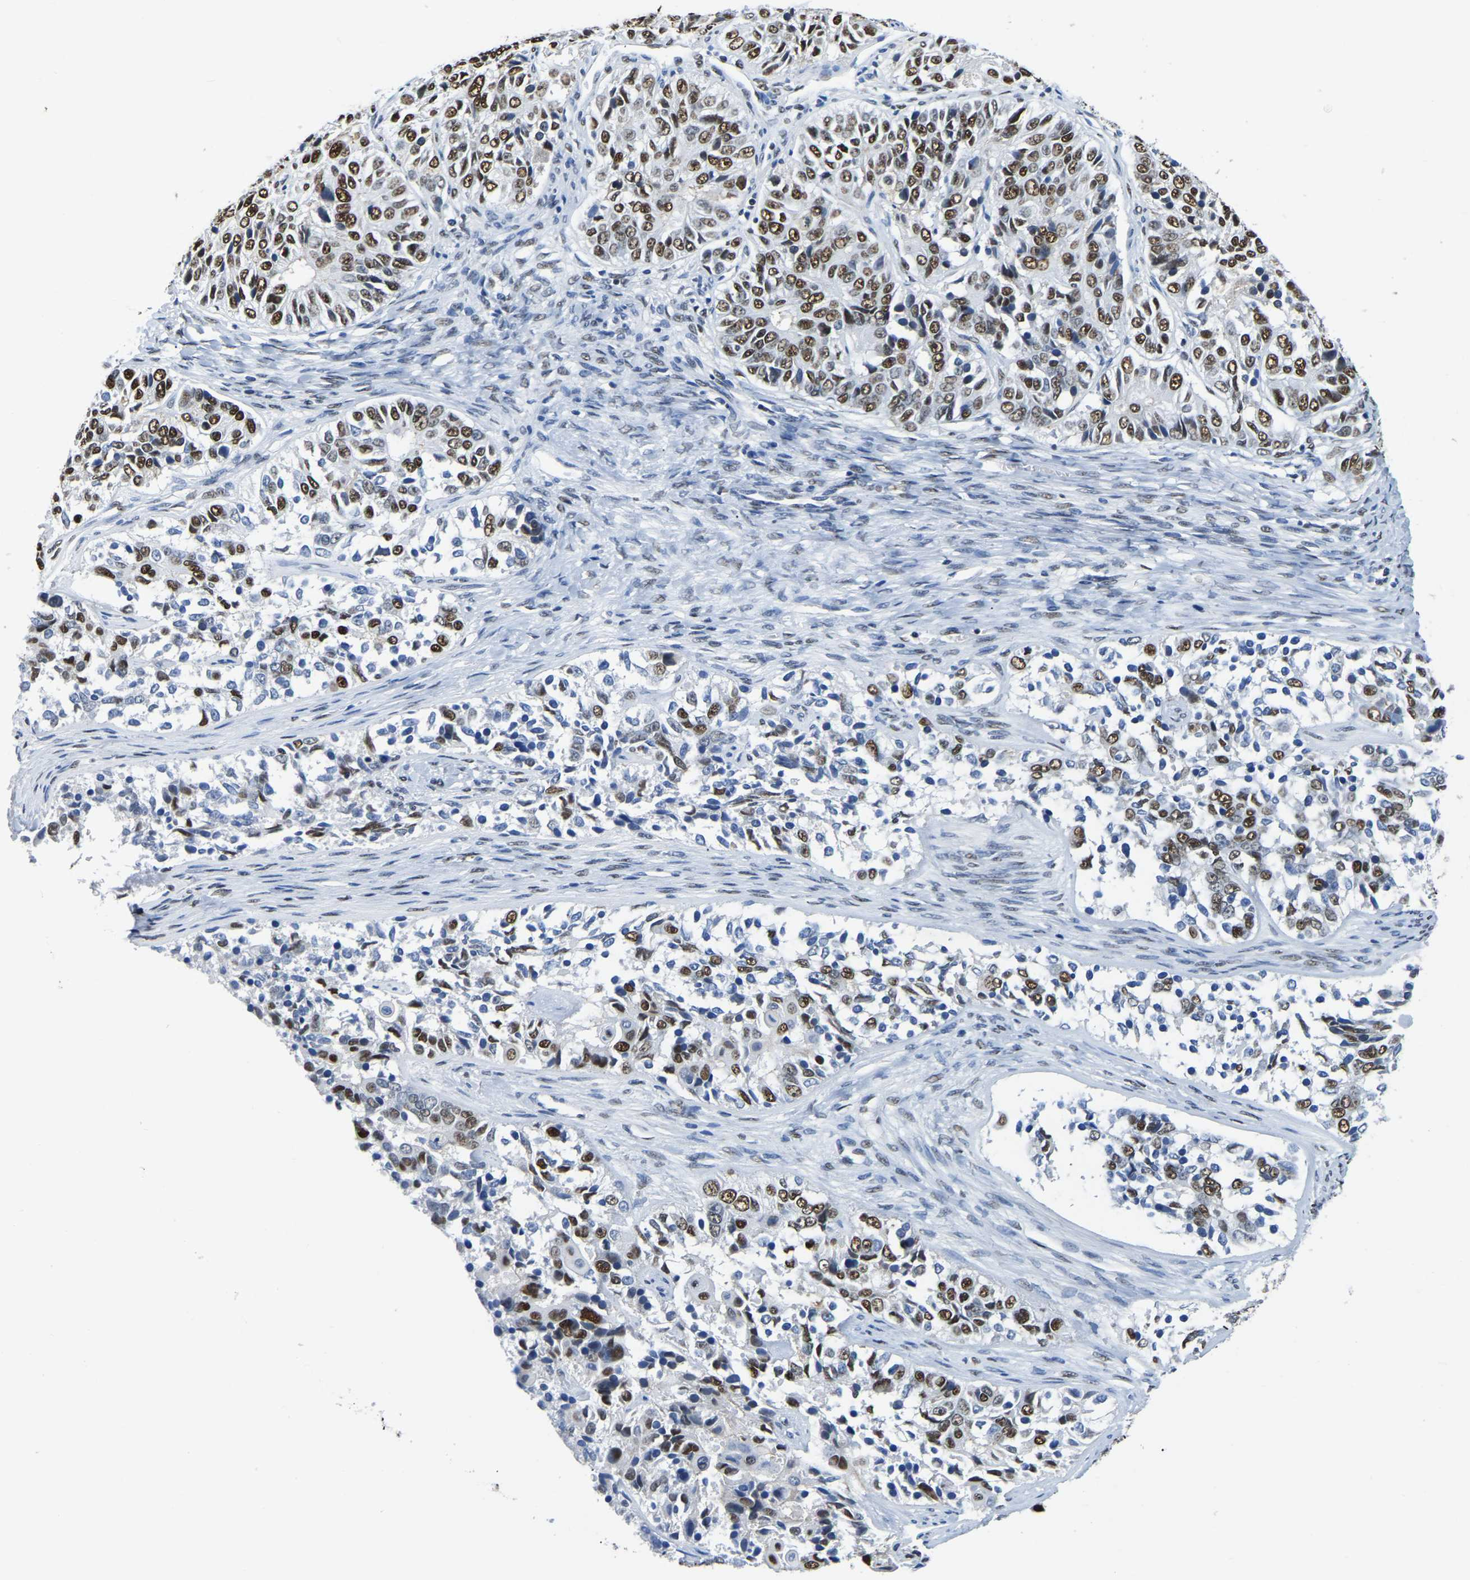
{"staining": {"intensity": "strong", "quantity": ">75%", "location": "nuclear"}, "tissue": "ovarian cancer", "cell_type": "Tumor cells", "image_type": "cancer", "snomed": [{"axis": "morphology", "description": "Carcinoma, endometroid"}, {"axis": "topography", "description": "Ovary"}], "caption": "Protein analysis of ovarian cancer tissue exhibits strong nuclear staining in about >75% of tumor cells. (DAB (3,3'-diaminobenzidine) = brown stain, brightfield microscopy at high magnification).", "gene": "UBA1", "patient": {"sex": "female", "age": 51}}